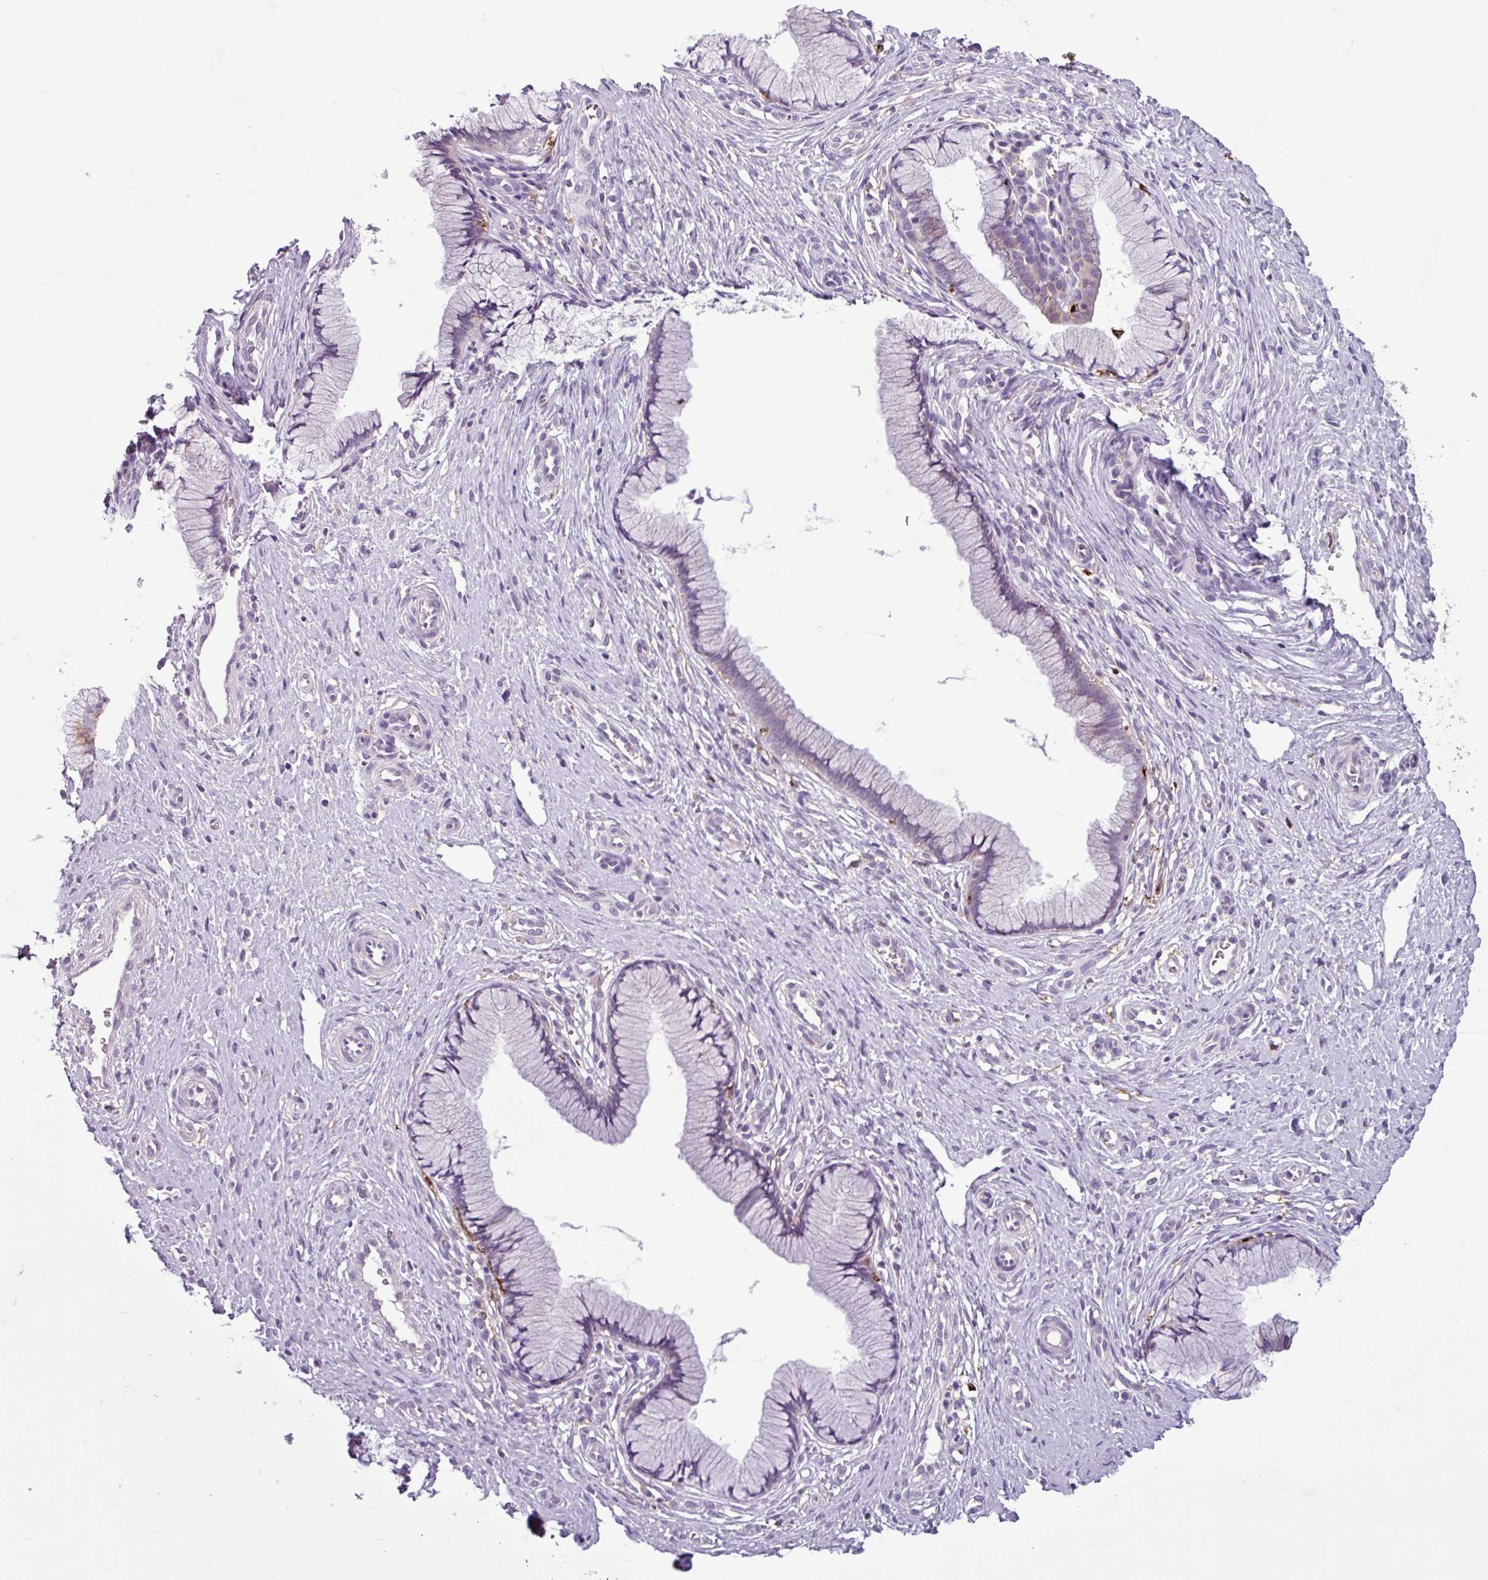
{"staining": {"intensity": "weak", "quantity": "25%-75%", "location": "cytoplasmic/membranous"}, "tissue": "cervix", "cell_type": "Glandular cells", "image_type": "normal", "snomed": [{"axis": "morphology", "description": "Normal tissue, NOS"}, {"axis": "topography", "description": "Cervix"}], "caption": "Weak cytoplasmic/membranous positivity is seen in approximately 25%-75% of glandular cells in benign cervix.", "gene": "C9orf24", "patient": {"sex": "female", "age": 36}}